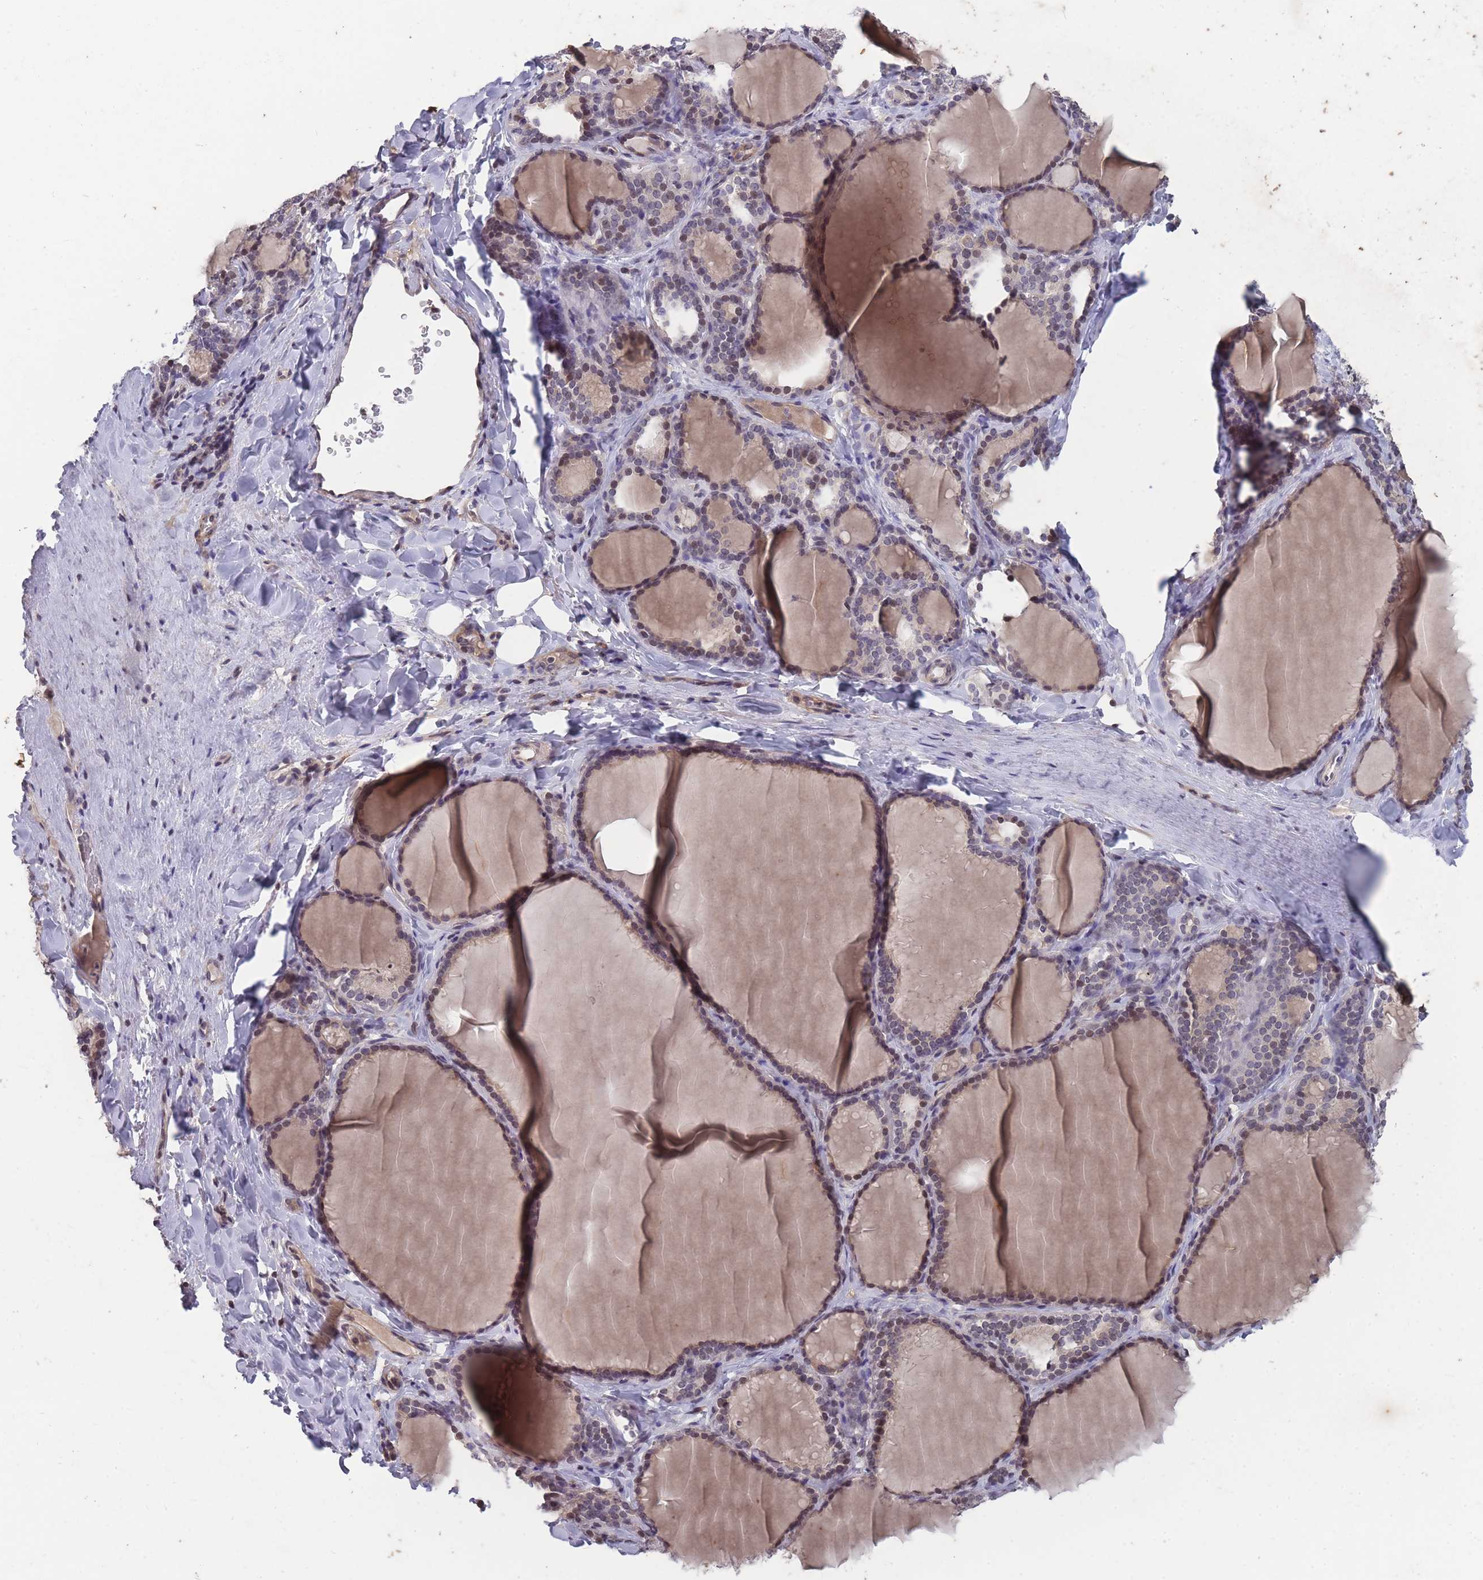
{"staining": {"intensity": "weak", "quantity": "<25%", "location": "cytoplasmic/membranous,nuclear"}, "tissue": "thyroid gland", "cell_type": "Glandular cells", "image_type": "normal", "snomed": [{"axis": "morphology", "description": "Normal tissue, NOS"}, {"axis": "topography", "description": "Thyroid gland"}], "caption": "High power microscopy histopathology image of an IHC photomicrograph of normal thyroid gland, revealing no significant positivity in glandular cells. (DAB IHC, high magnification).", "gene": "GGT5", "patient": {"sex": "female", "age": 31}}